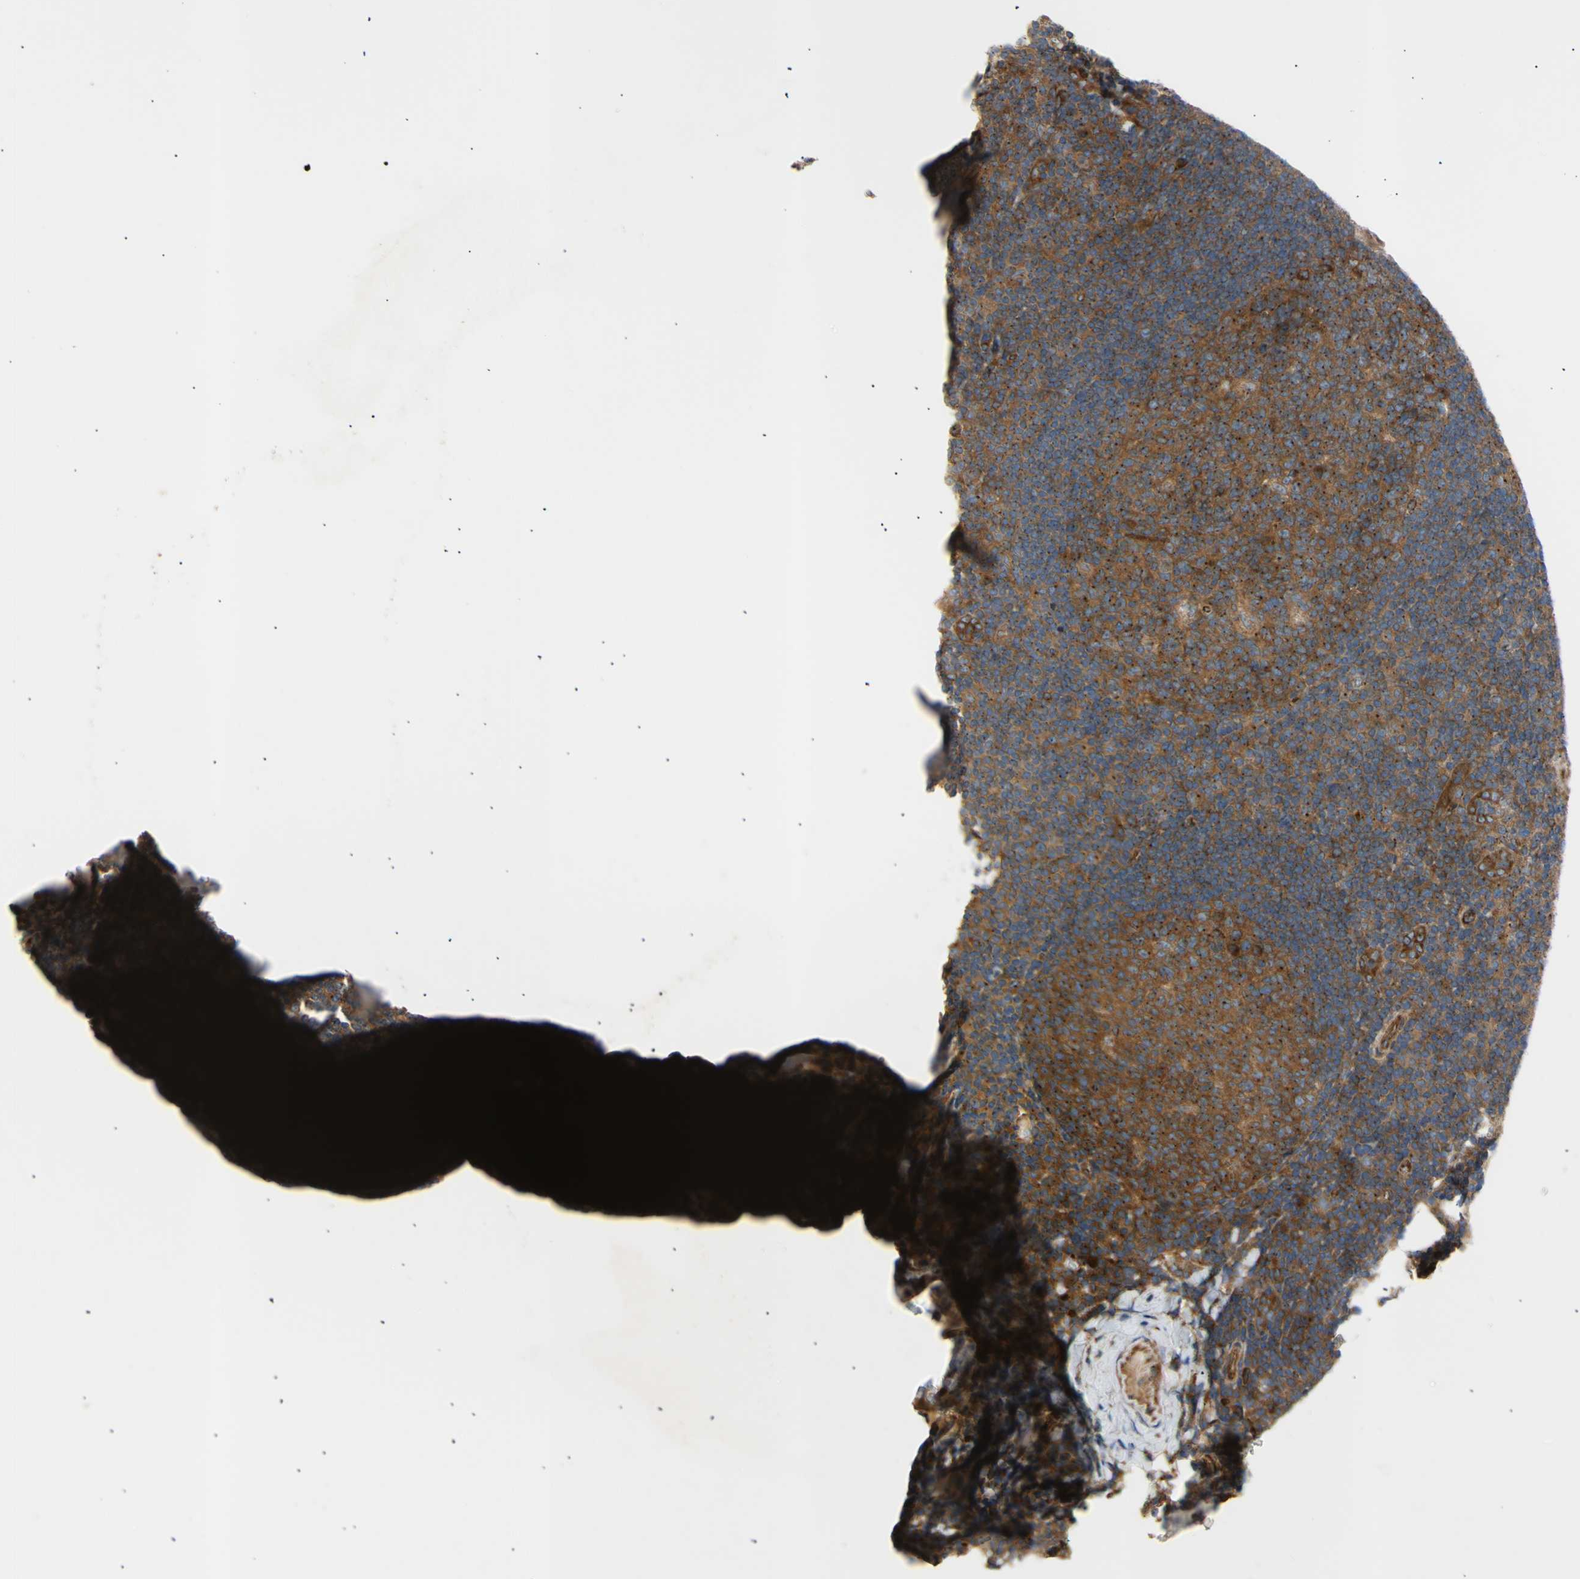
{"staining": {"intensity": "strong", "quantity": ">75%", "location": "cytoplasmic/membranous"}, "tissue": "tonsil", "cell_type": "Germinal center cells", "image_type": "normal", "snomed": [{"axis": "morphology", "description": "Normal tissue, NOS"}, {"axis": "topography", "description": "Tonsil"}], "caption": "Immunohistochemistry image of benign human tonsil stained for a protein (brown), which displays high levels of strong cytoplasmic/membranous positivity in approximately >75% of germinal center cells.", "gene": "TUBG2", "patient": {"sex": "male", "age": 37}}